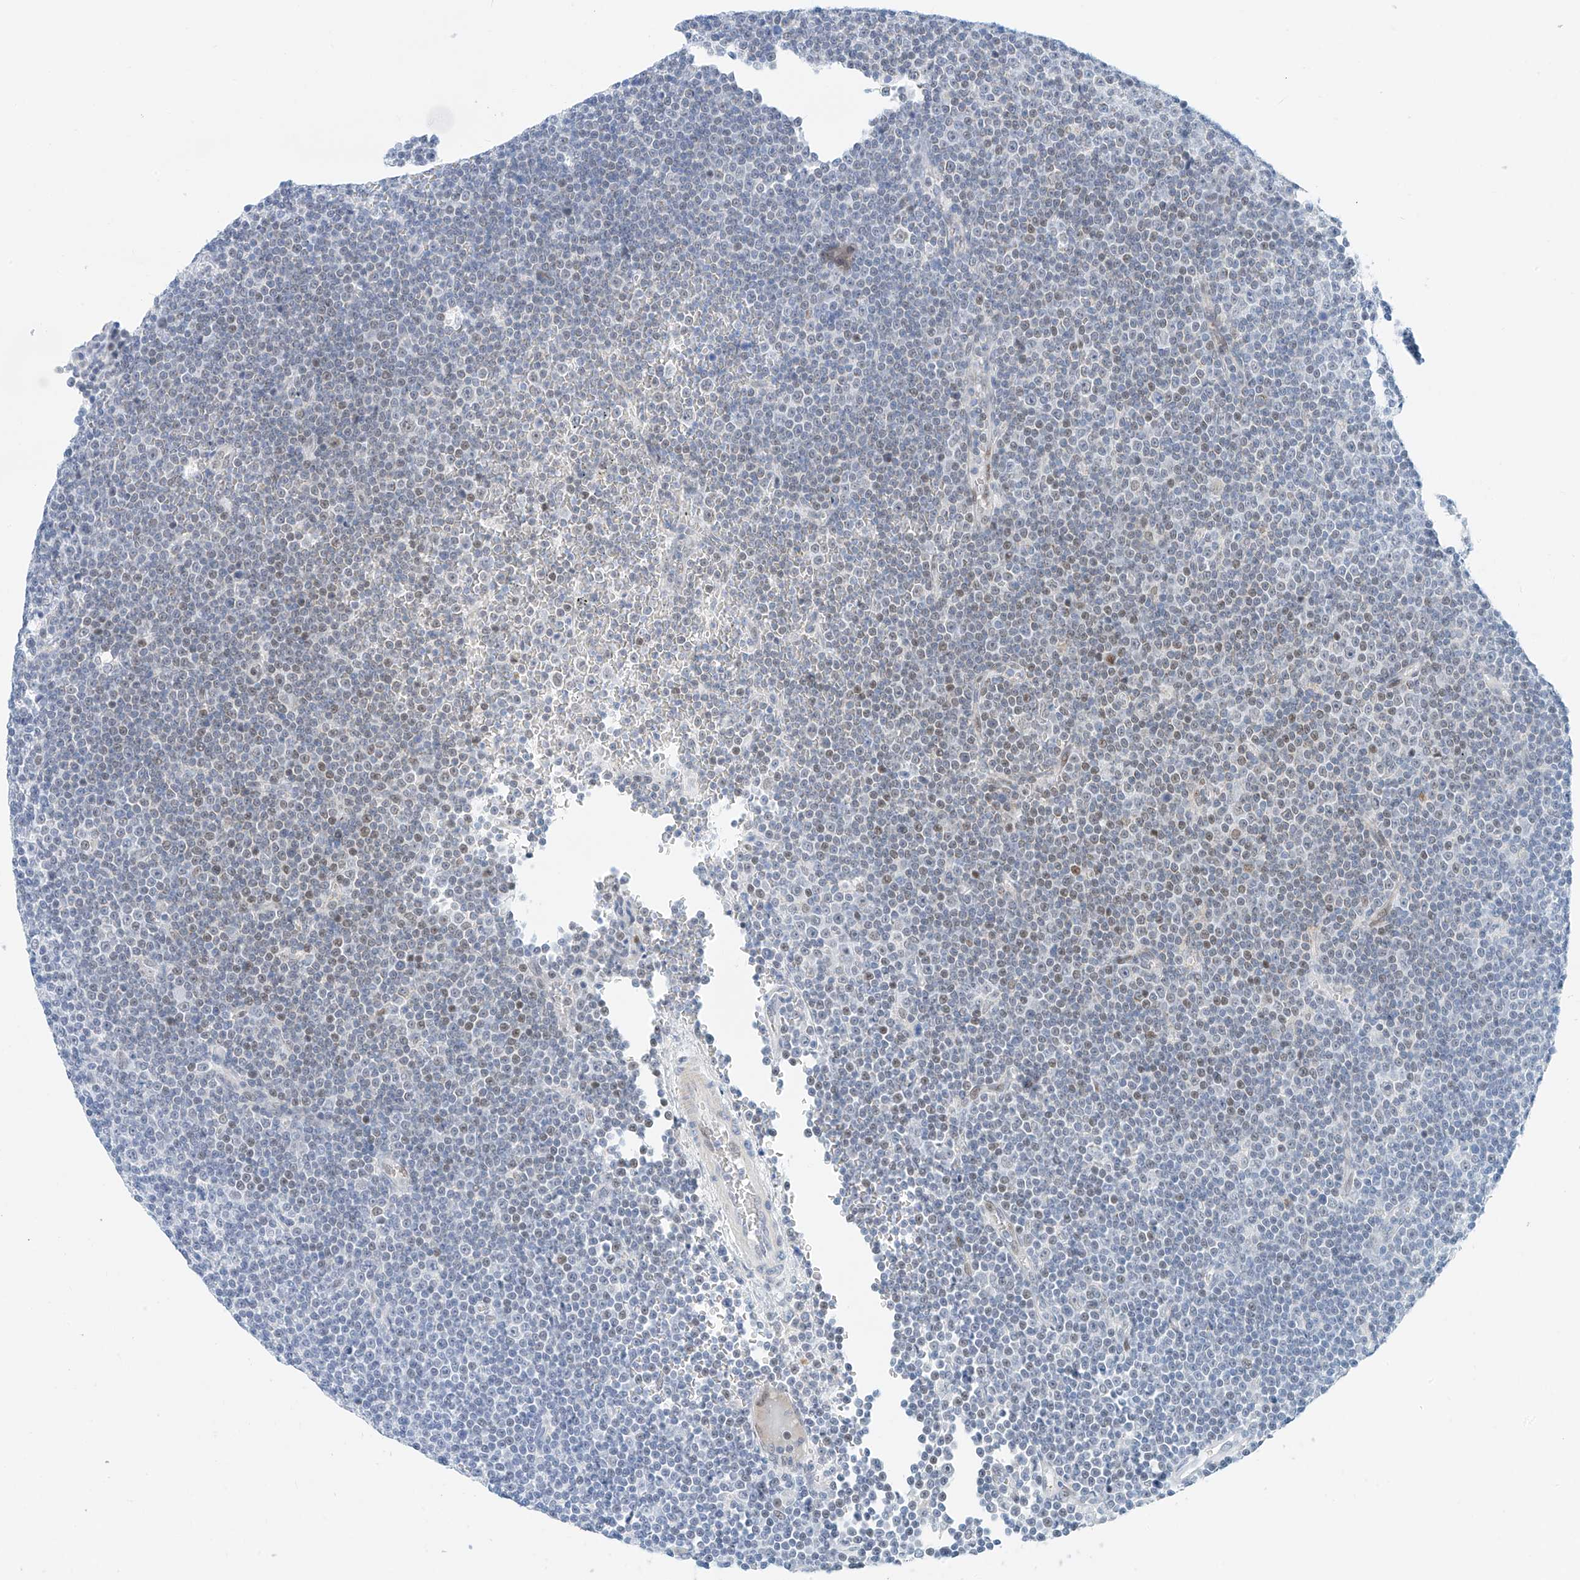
{"staining": {"intensity": "negative", "quantity": "none", "location": "none"}, "tissue": "lymphoma", "cell_type": "Tumor cells", "image_type": "cancer", "snomed": [{"axis": "morphology", "description": "Malignant lymphoma, non-Hodgkin's type, Low grade"}, {"axis": "topography", "description": "Lymph node"}], "caption": "Immunohistochemical staining of human malignant lymphoma, non-Hodgkin's type (low-grade) displays no significant expression in tumor cells.", "gene": "NALCN", "patient": {"sex": "female", "age": 67}}